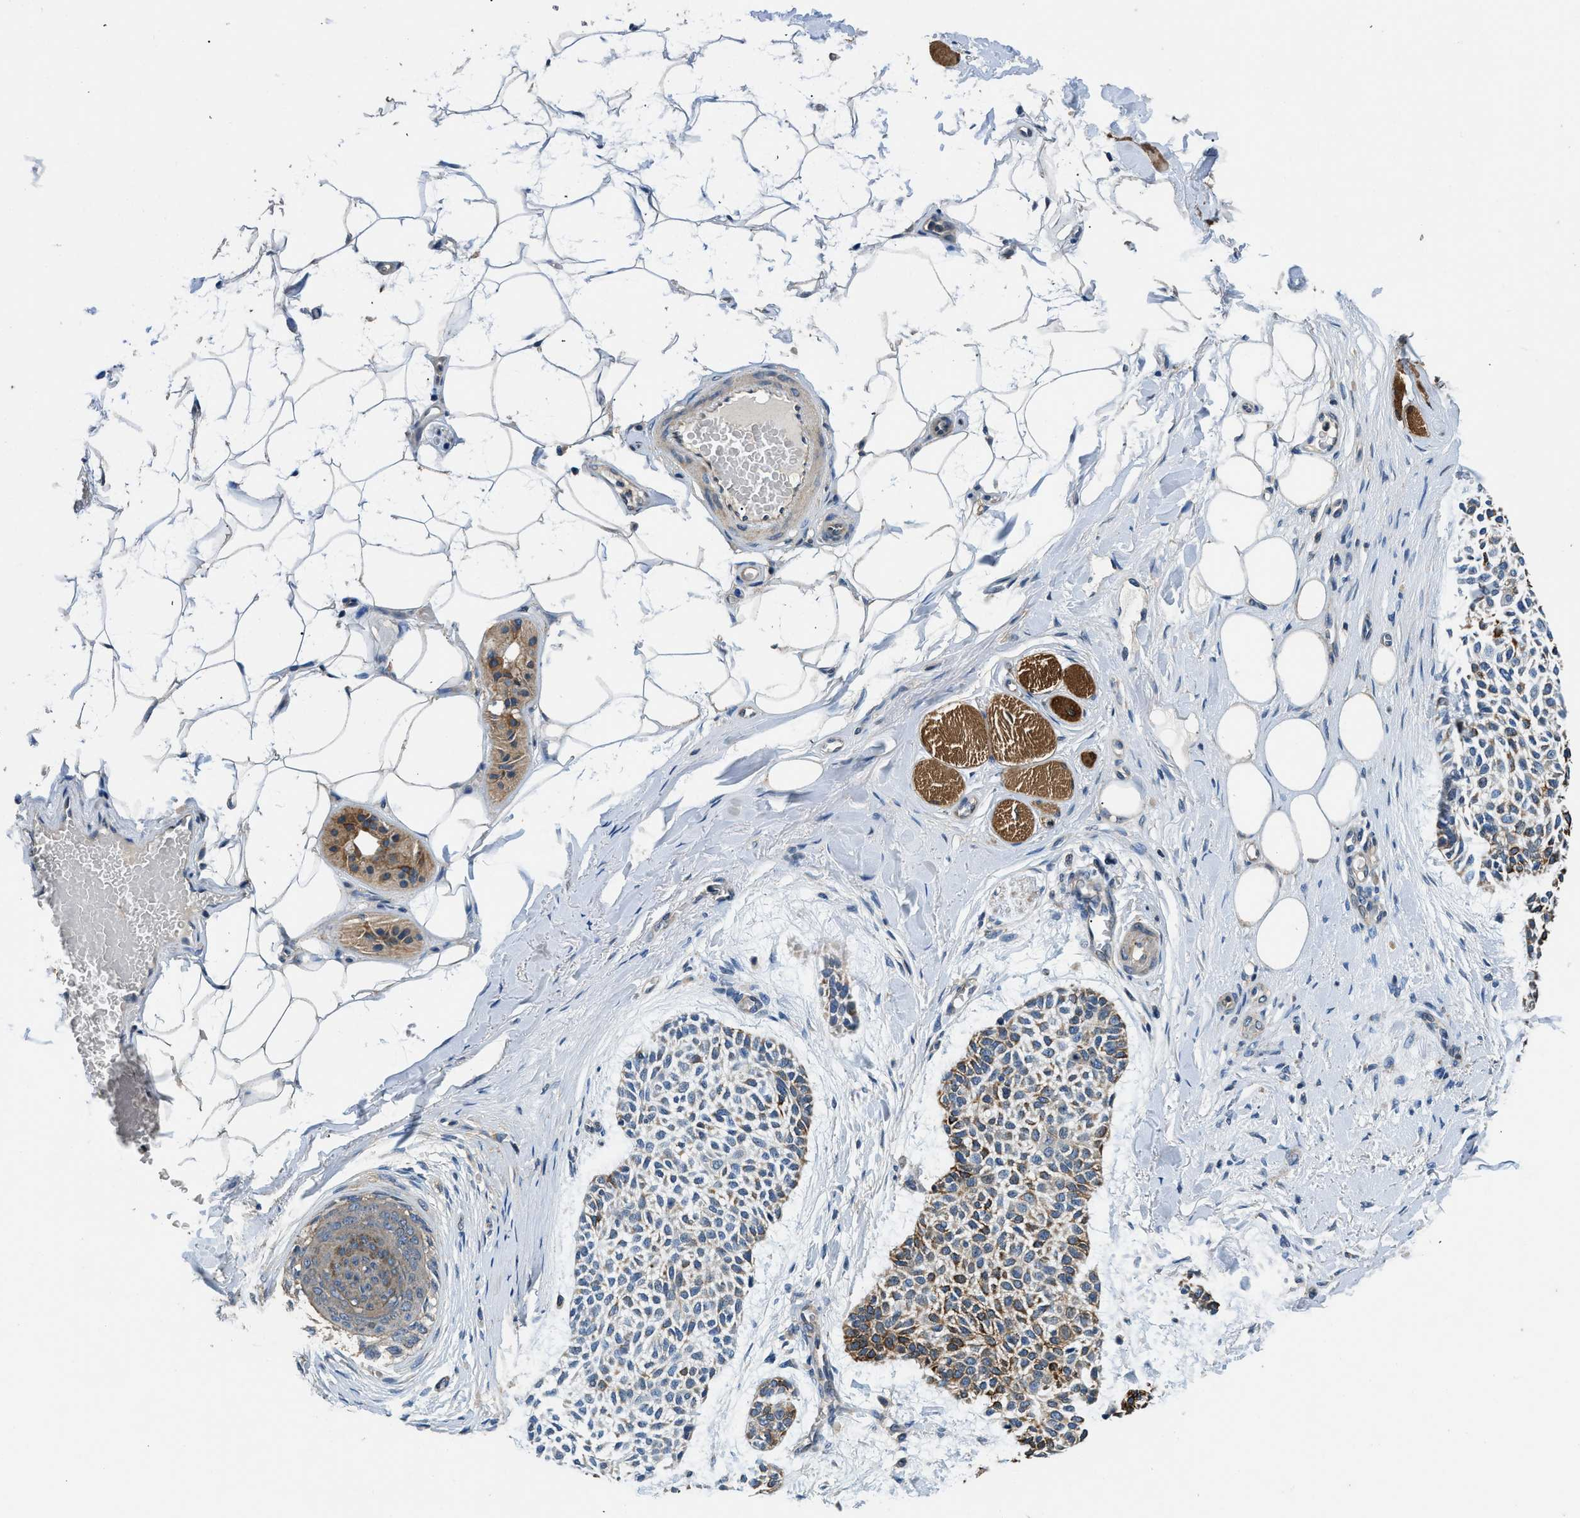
{"staining": {"intensity": "moderate", "quantity": "<25%", "location": "cytoplasmic/membranous"}, "tissue": "skin cancer", "cell_type": "Tumor cells", "image_type": "cancer", "snomed": [{"axis": "morphology", "description": "Normal tissue, NOS"}, {"axis": "morphology", "description": "Basal cell carcinoma"}, {"axis": "topography", "description": "Skin"}], "caption": "This photomicrograph demonstrates immunohistochemistry (IHC) staining of human basal cell carcinoma (skin), with low moderate cytoplasmic/membranous expression in approximately <25% of tumor cells.", "gene": "SSH2", "patient": {"sex": "female", "age": 70}}